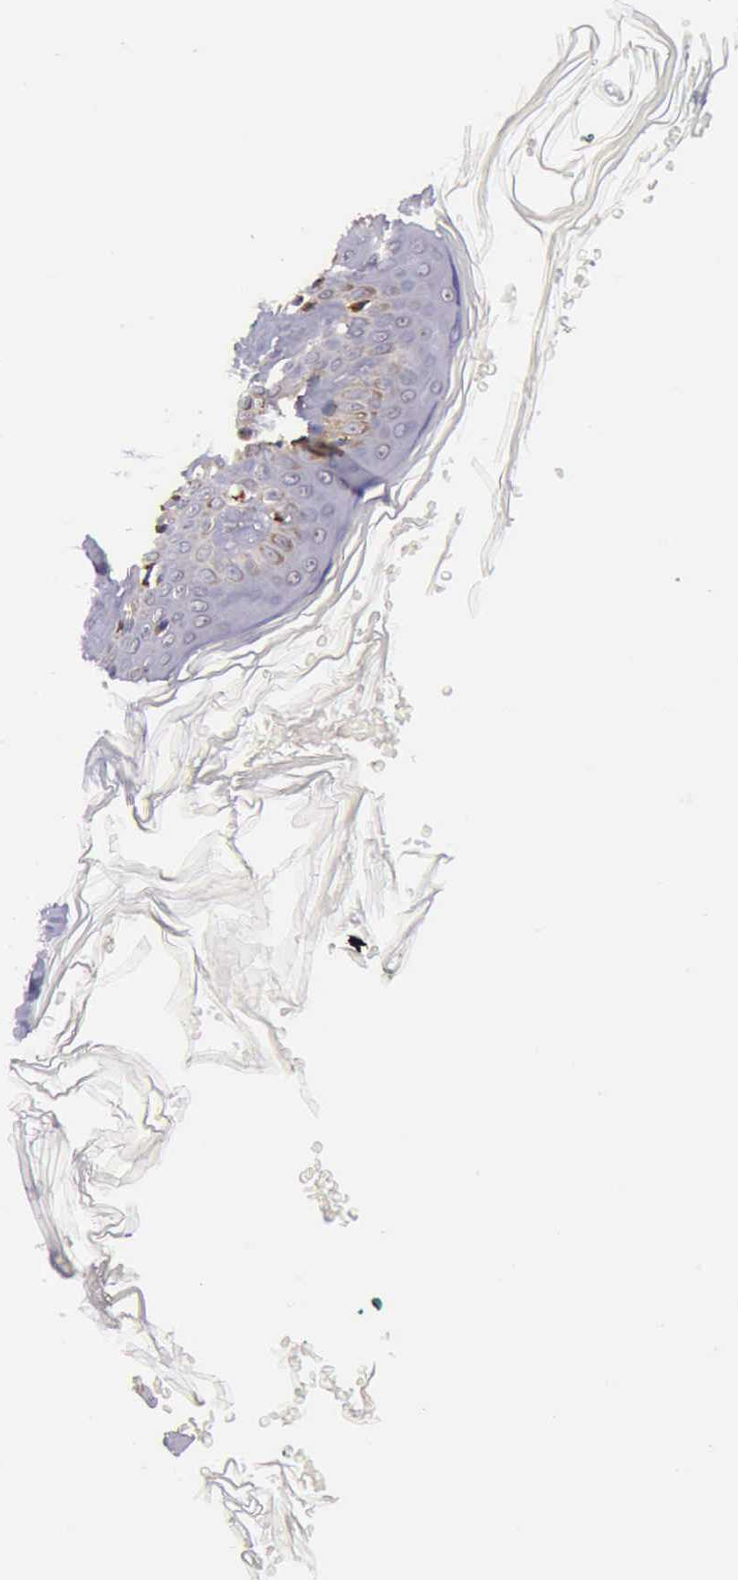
{"staining": {"intensity": "strong", "quantity": ">75%", "location": "cytoplasmic/membranous"}, "tissue": "melanoma", "cell_type": "Tumor cells", "image_type": "cancer", "snomed": [{"axis": "morphology", "description": "Malignant melanoma, NOS"}, {"axis": "topography", "description": "Skin"}], "caption": "IHC of human malignant melanoma shows high levels of strong cytoplasmic/membranous positivity in approximately >75% of tumor cells. Using DAB (brown) and hematoxylin (blue) stains, captured at high magnification using brightfield microscopy.", "gene": "TXN2", "patient": {"sex": "male", "age": 45}}